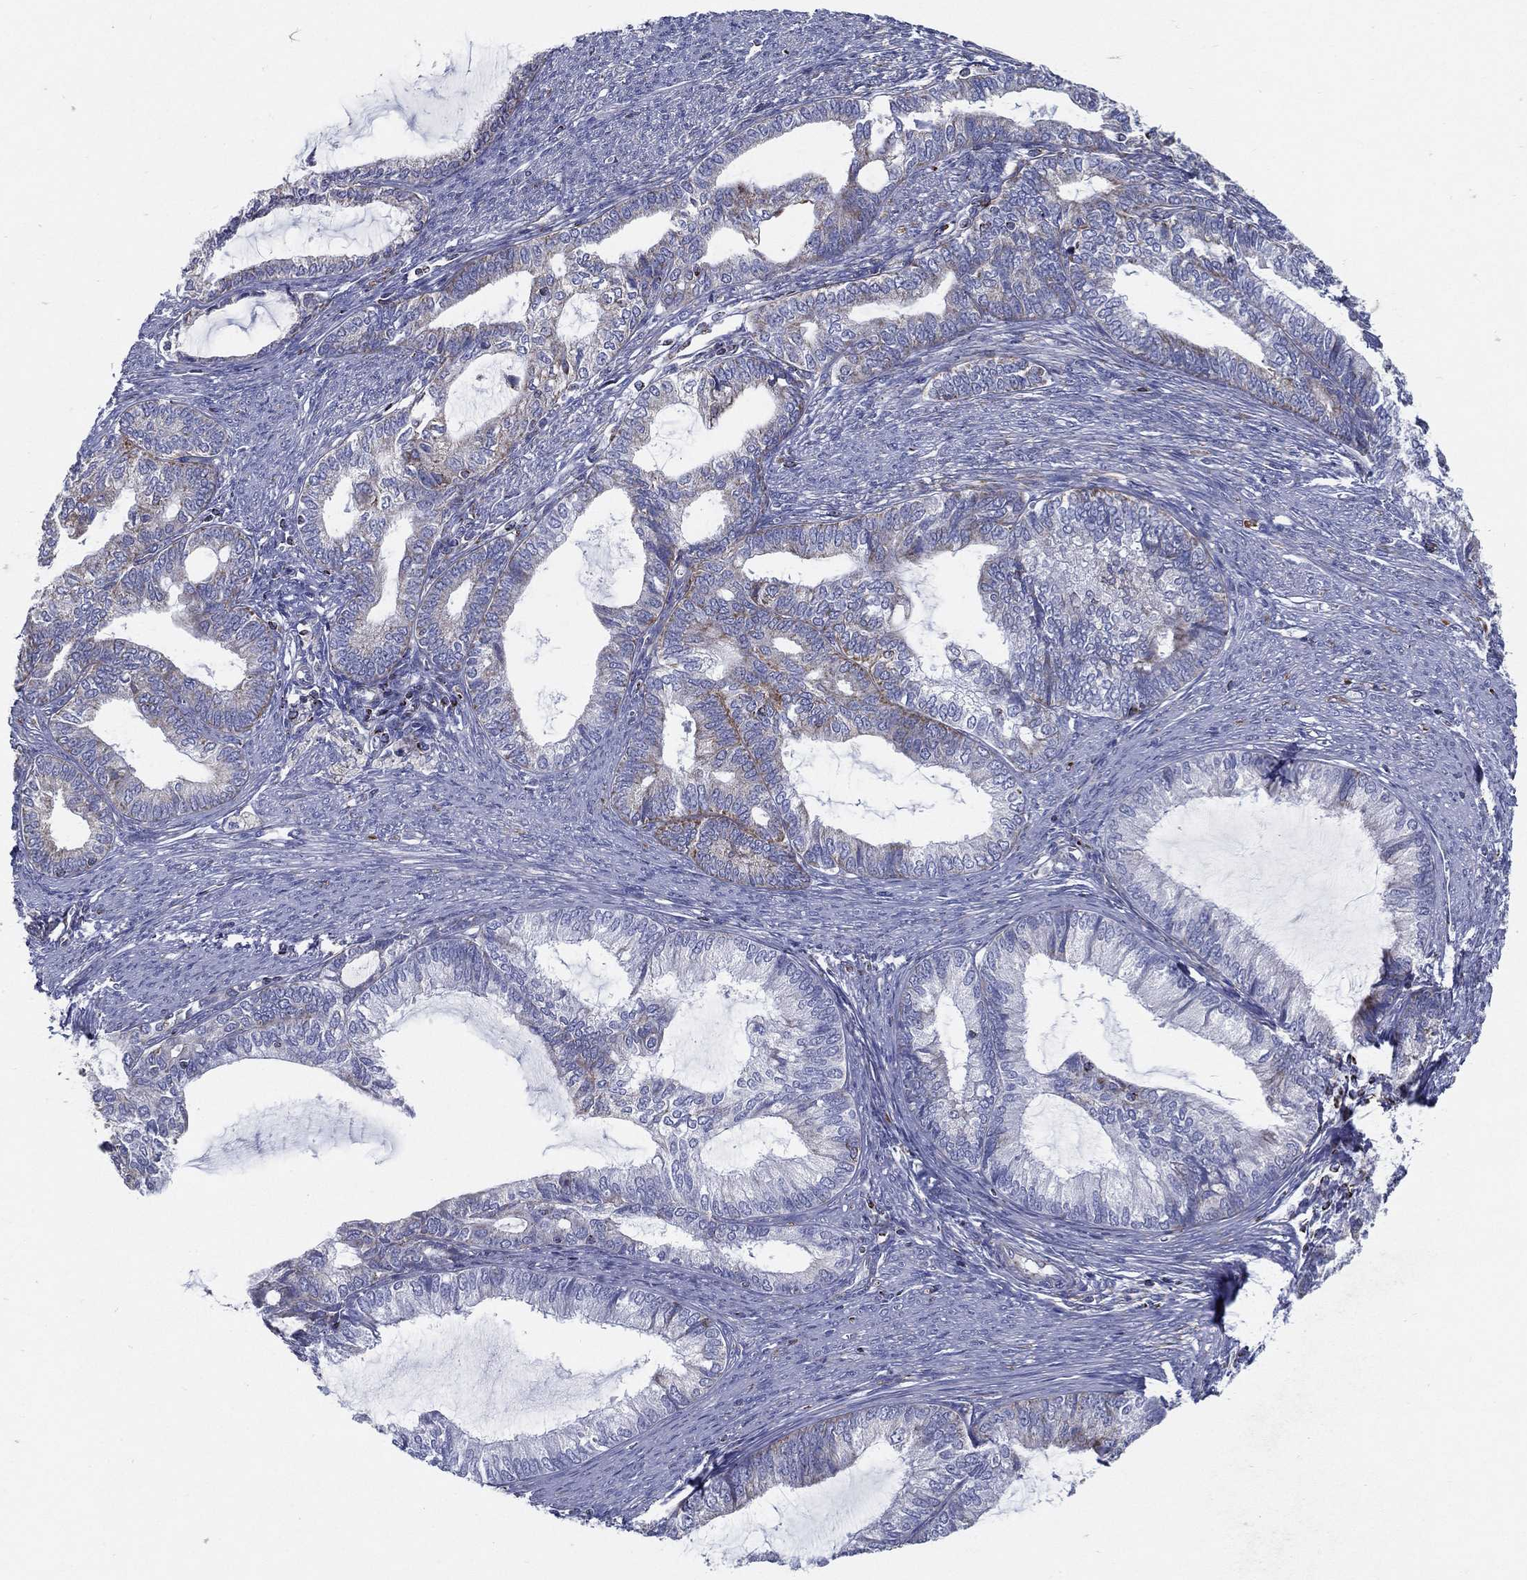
{"staining": {"intensity": "negative", "quantity": "none", "location": "none"}, "tissue": "endometrial cancer", "cell_type": "Tumor cells", "image_type": "cancer", "snomed": [{"axis": "morphology", "description": "Adenocarcinoma, NOS"}, {"axis": "topography", "description": "Endometrium"}], "caption": "Immunohistochemistry micrograph of endometrial adenocarcinoma stained for a protein (brown), which displays no positivity in tumor cells.", "gene": "SFXN1", "patient": {"sex": "female", "age": 86}}